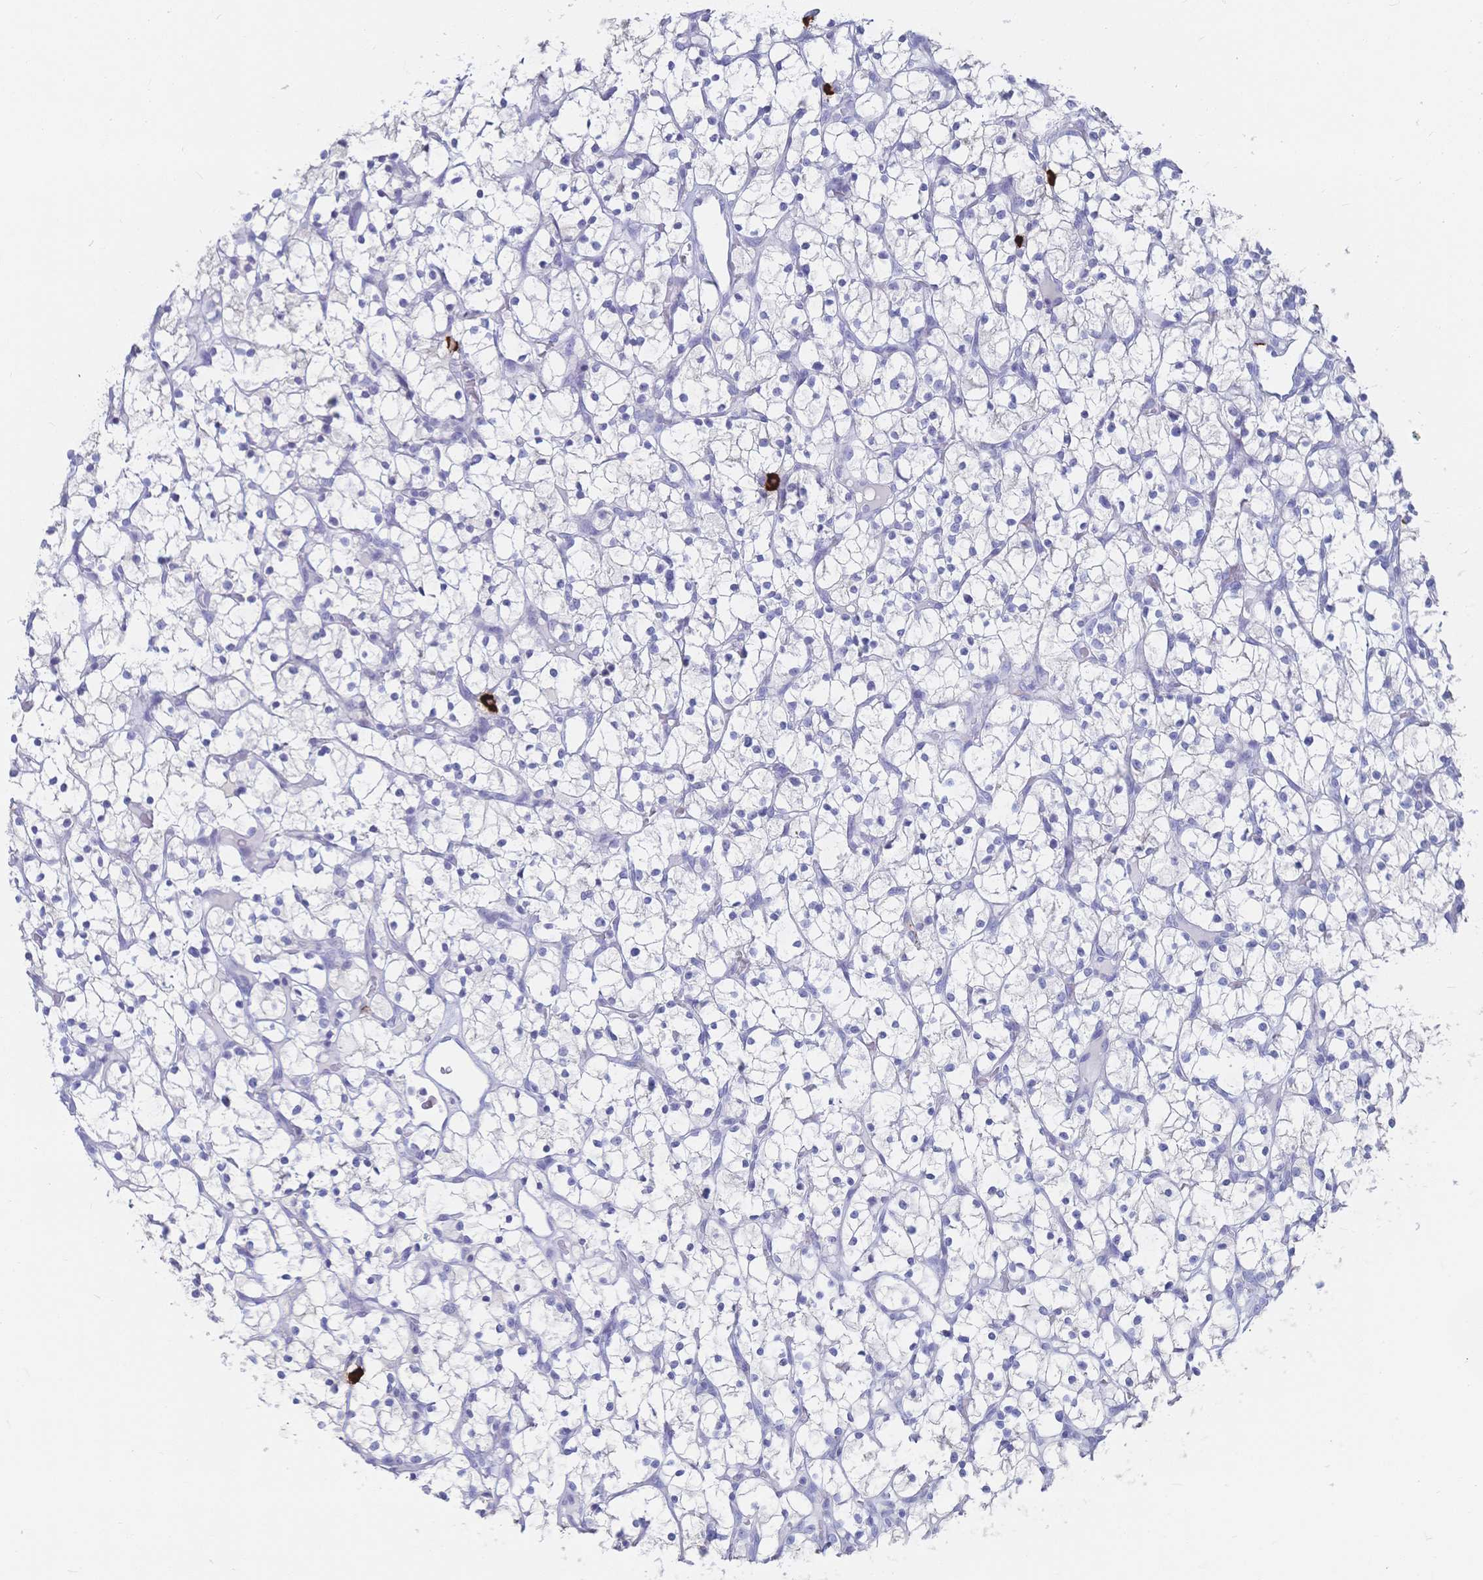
{"staining": {"intensity": "negative", "quantity": "none", "location": "none"}, "tissue": "renal cancer", "cell_type": "Tumor cells", "image_type": "cancer", "snomed": [{"axis": "morphology", "description": "Adenocarcinoma, NOS"}, {"axis": "topography", "description": "Kidney"}], "caption": "The image demonstrates no significant expression in tumor cells of renal cancer.", "gene": "IL2RB", "patient": {"sex": "female", "age": 64}}